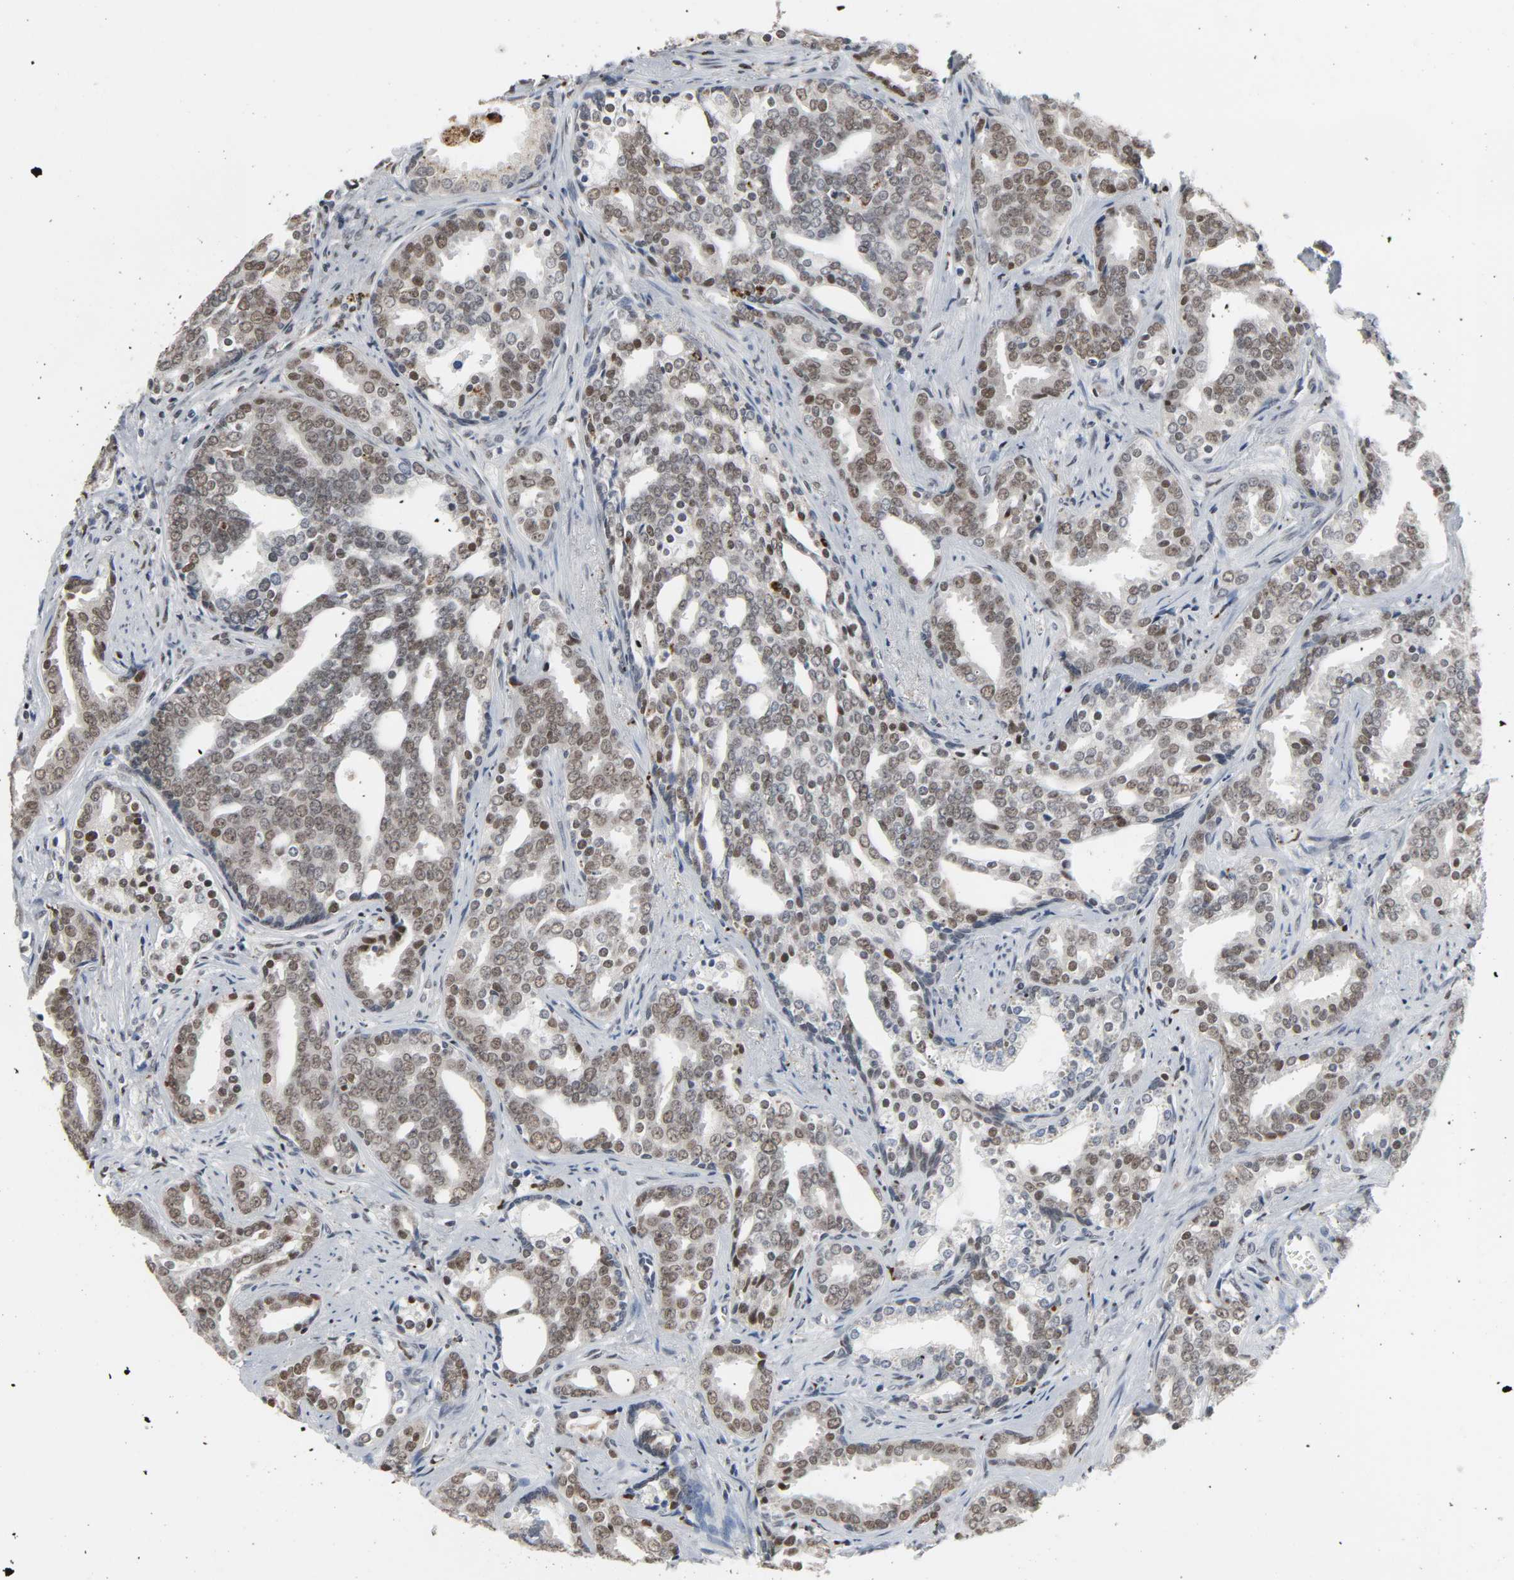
{"staining": {"intensity": "weak", "quantity": ">75%", "location": "nuclear"}, "tissue": "prostate cancer", "cell_type": "Tumor cells", "image_type": "cancer", "snomed": [{"axis": "morphology", "description": "Adenocarcinoma, High grade"}, {"axis": "topography", "description": "Prostate"}], "caption": "A photomicrograph of human prostate cancer stained for a protein shows weak nuclear brown staining in tumor cells.", "gene": "DAZAP1", "patient": {"sex": "male", "age": 67}}